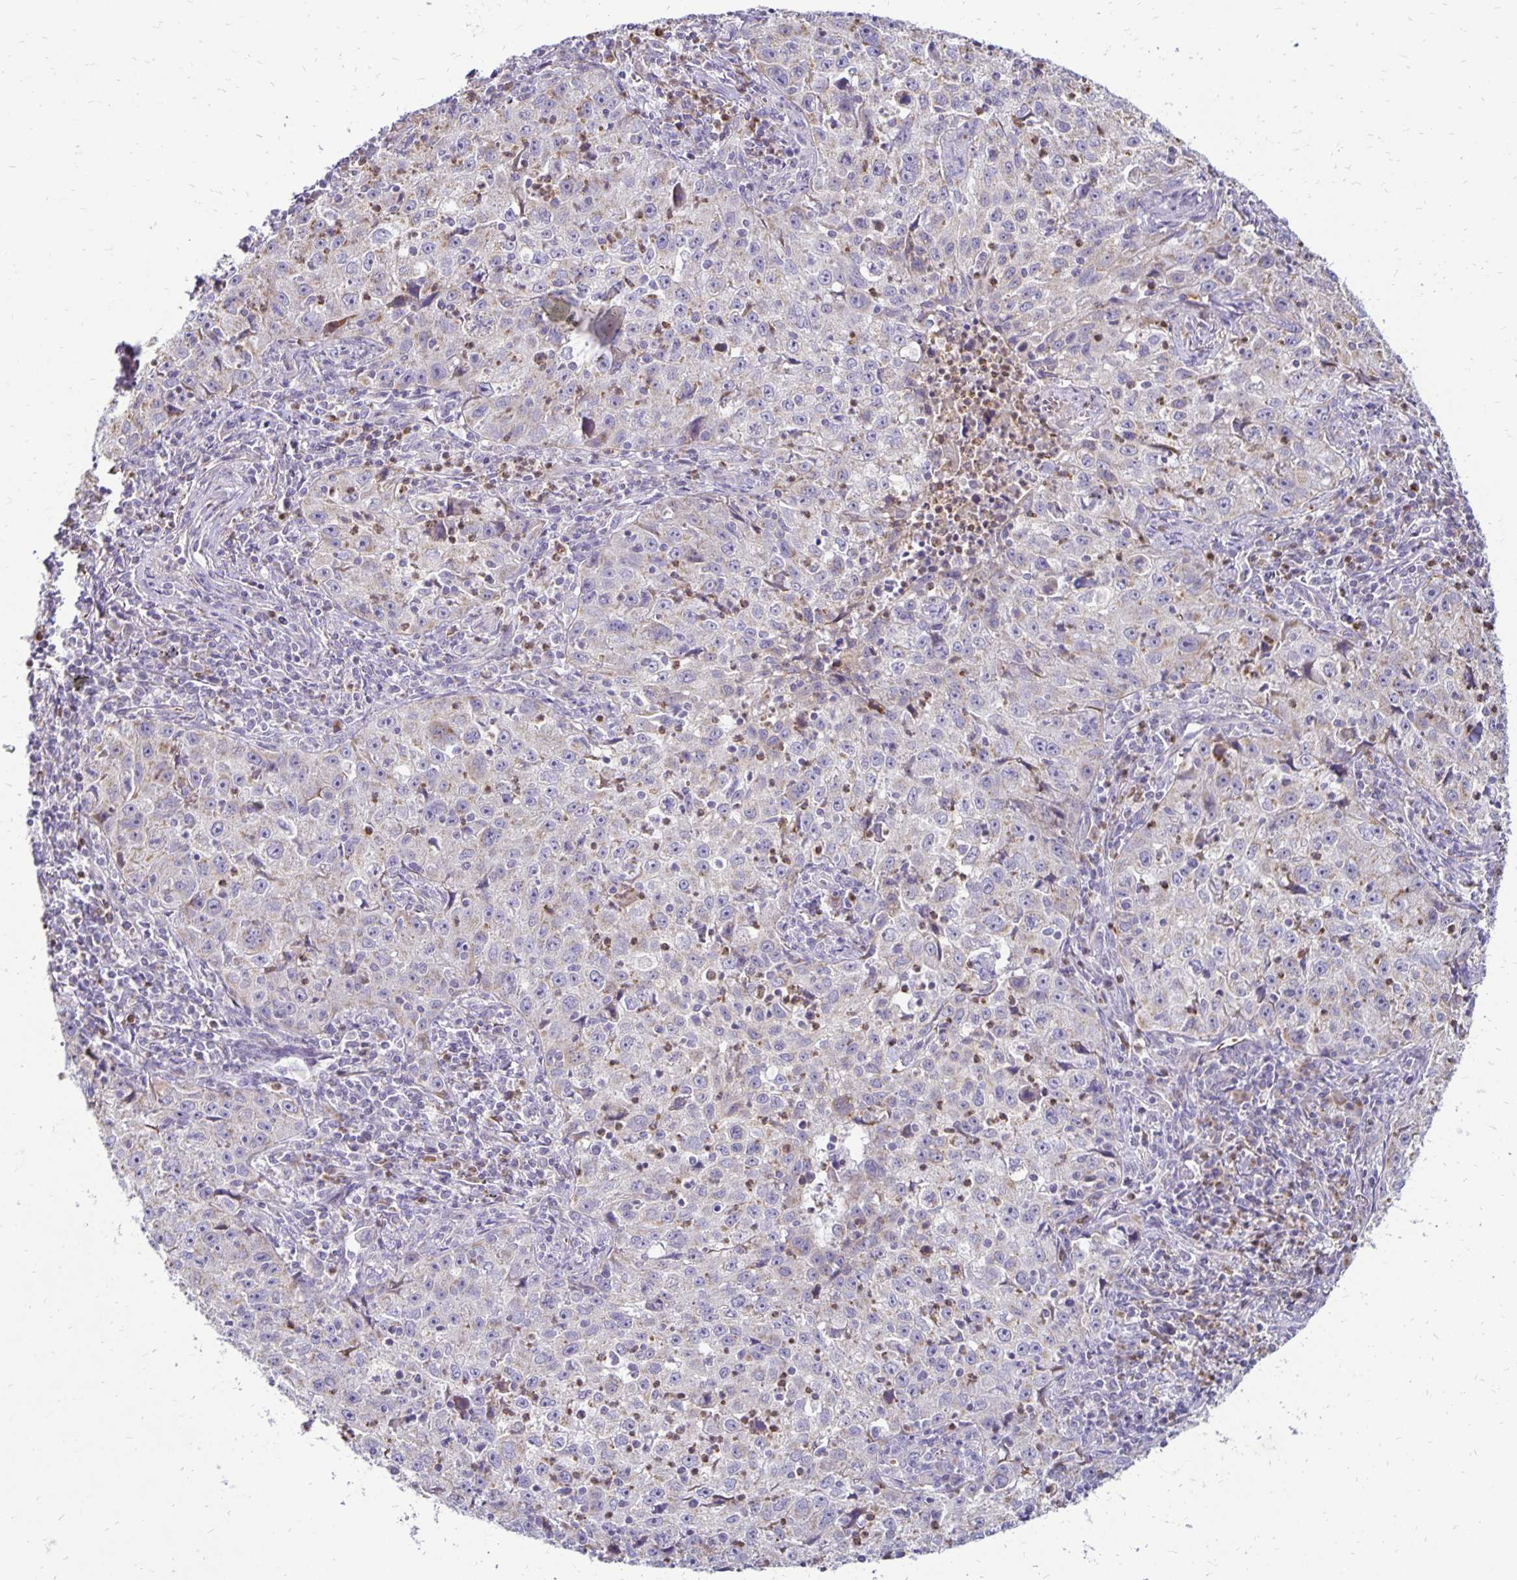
{"staining": {"intensity": "negative", "quantity": "none", "location": "none"}, "tissue": "lung cancer", "cell_type": "Tumor cells", "image_type": "cancer", "snomed": [{"axis": "morphology", "description": "Squamous cell carcinoma, NOS"}, {"axis": "topography", "description": "Lung"}], "caption": "Immunohistochemical staining of squamous cell carcinoma (lung) shows no significant staining in tumor cells.", "gene": "FN3K", "patient": {"sex": "male", "age": 71}}